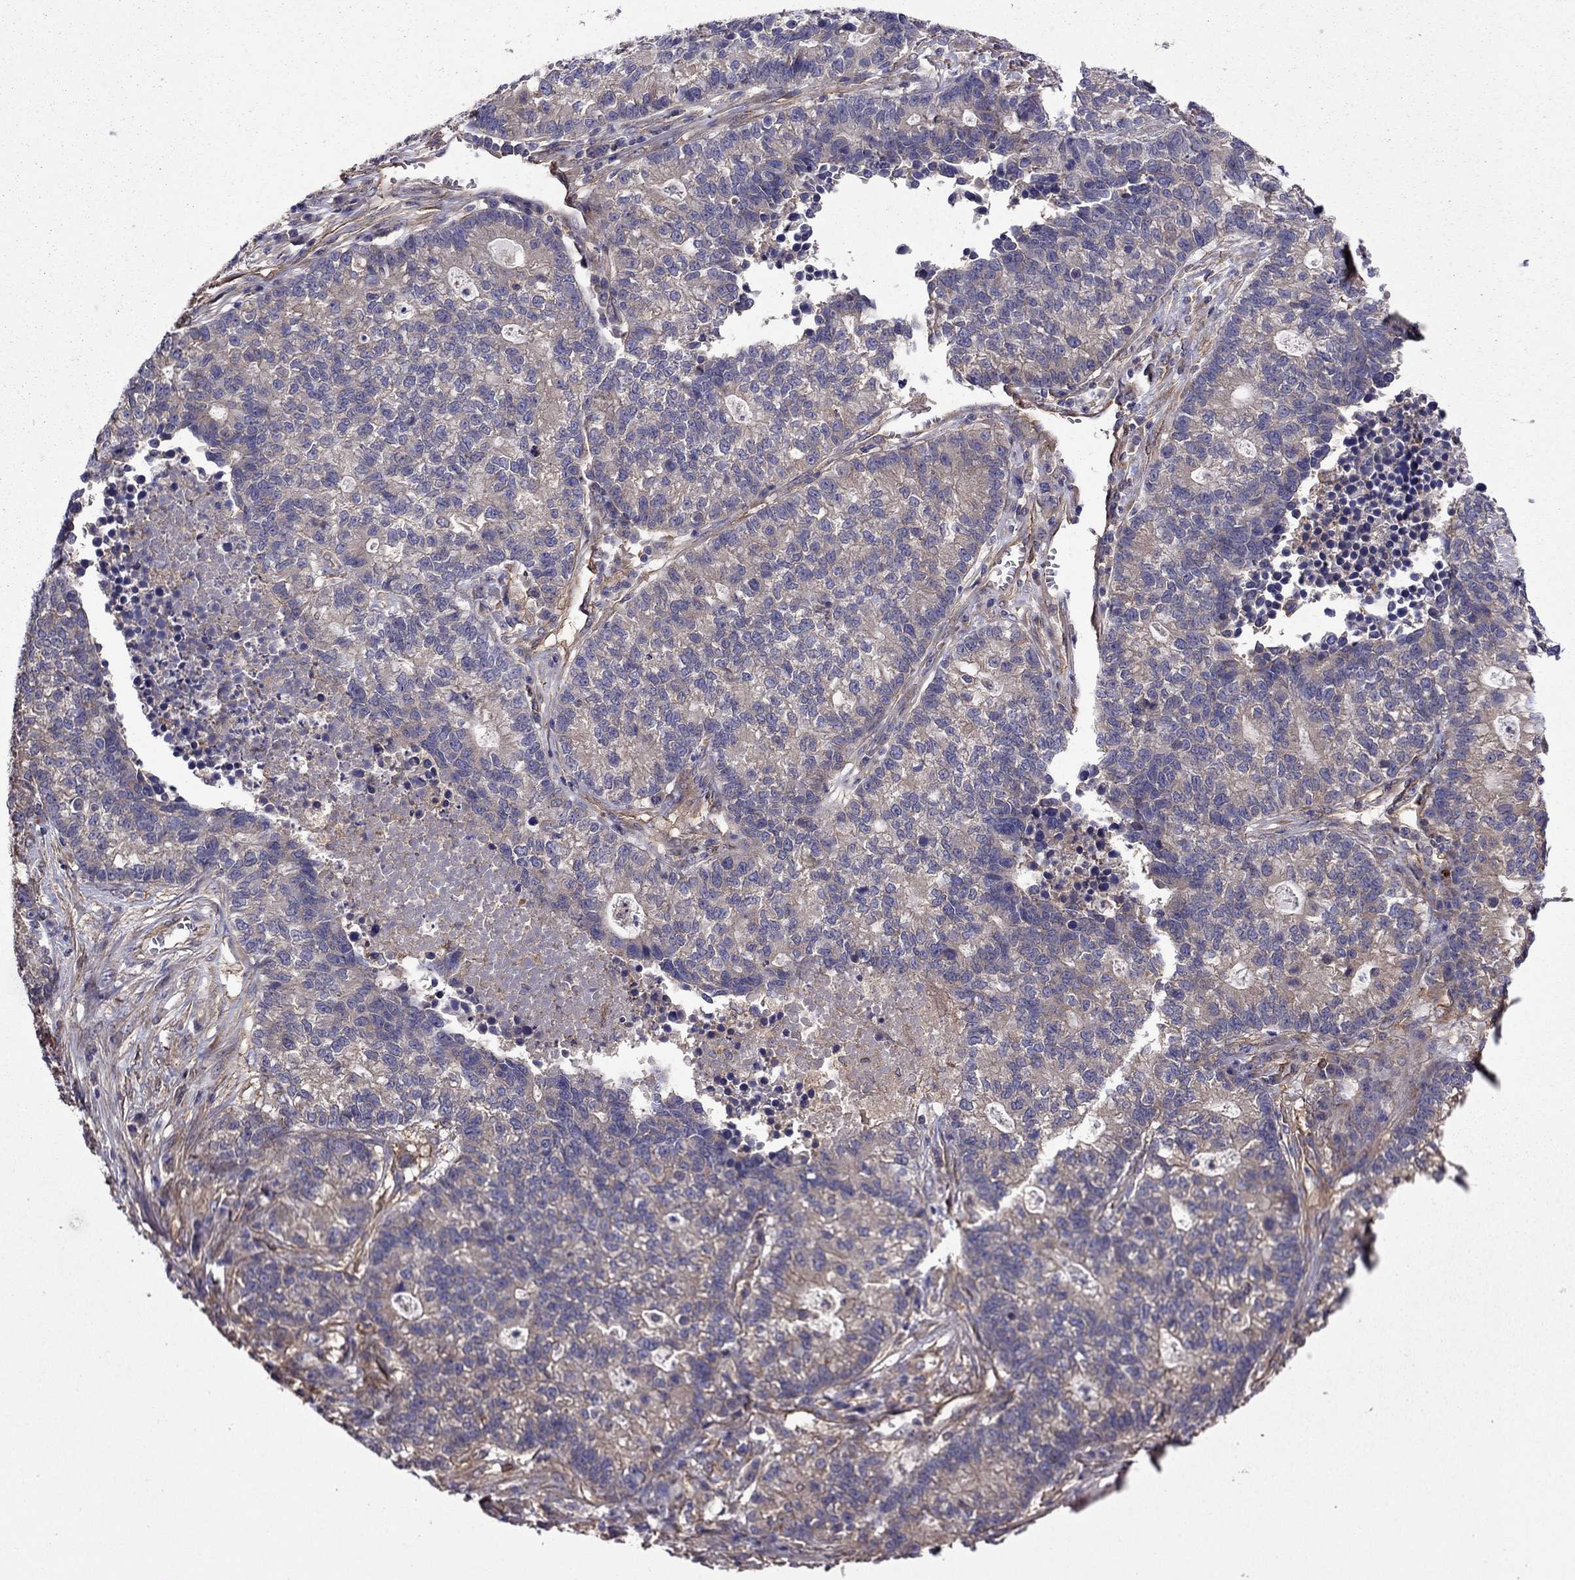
{"staining": {"intensity": "weak", "quantity": "<25%", "location": "cytoplasmic/membranous"}, "tissue": "lung cancer", "cell_type": "Tumor cells", "image_type": "cancer", "snomed": [{"axis": "morphology", "description": "Adenocarcinoma, NOS"}, {"axis": "topography", "description": "Lung"}], "caption": "Image shows no protein staining in tumor cells of lung adenocarcinoma tissue. (Brightfield microscopy of DAB (3,3'-diaminobenzidine) immunohistochemistry (IHC) at high magnification).", "gene": "ITGB1", "patient": {"sex": "male", "age": 57}}